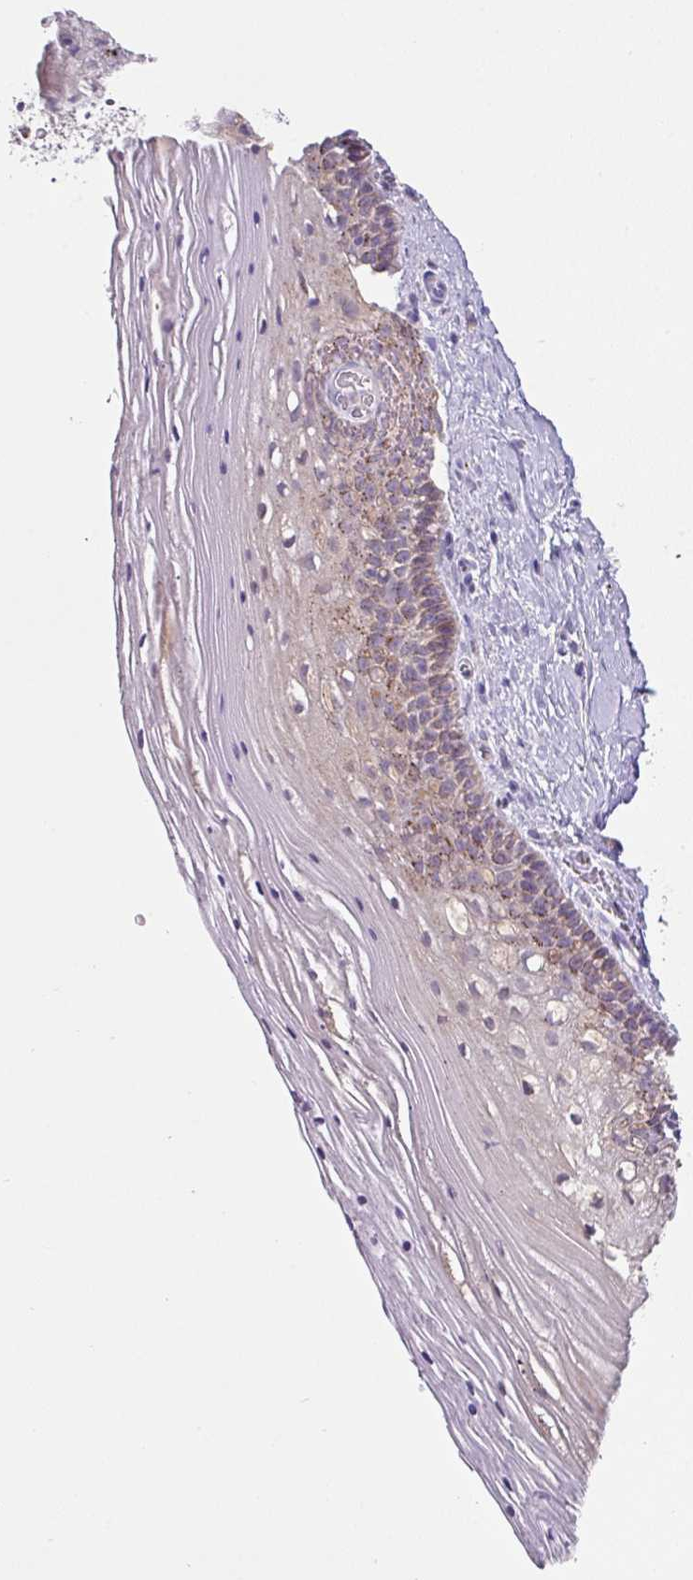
{"staining": {"intensity": "weak", "quantity": "<25%", "location": "cytoplasmic/membranous"}, "tissue": "cervix", "cell_type": "Glandular cells", "image_type": "normal", "snomed": [{"axis": "morphology", "description": "Normal tissue, NOS"}, {"axis": "topography", "description": "Cervix"}], "caption": "Immunohistochemical staining of normal cervix exhibits no significant positivity in glandular cells. (Brightfield microscopy of DAB IHC at high magnification).", "gene": "PLEKHH3", "patient": {"sex": "female", "age": 36}}